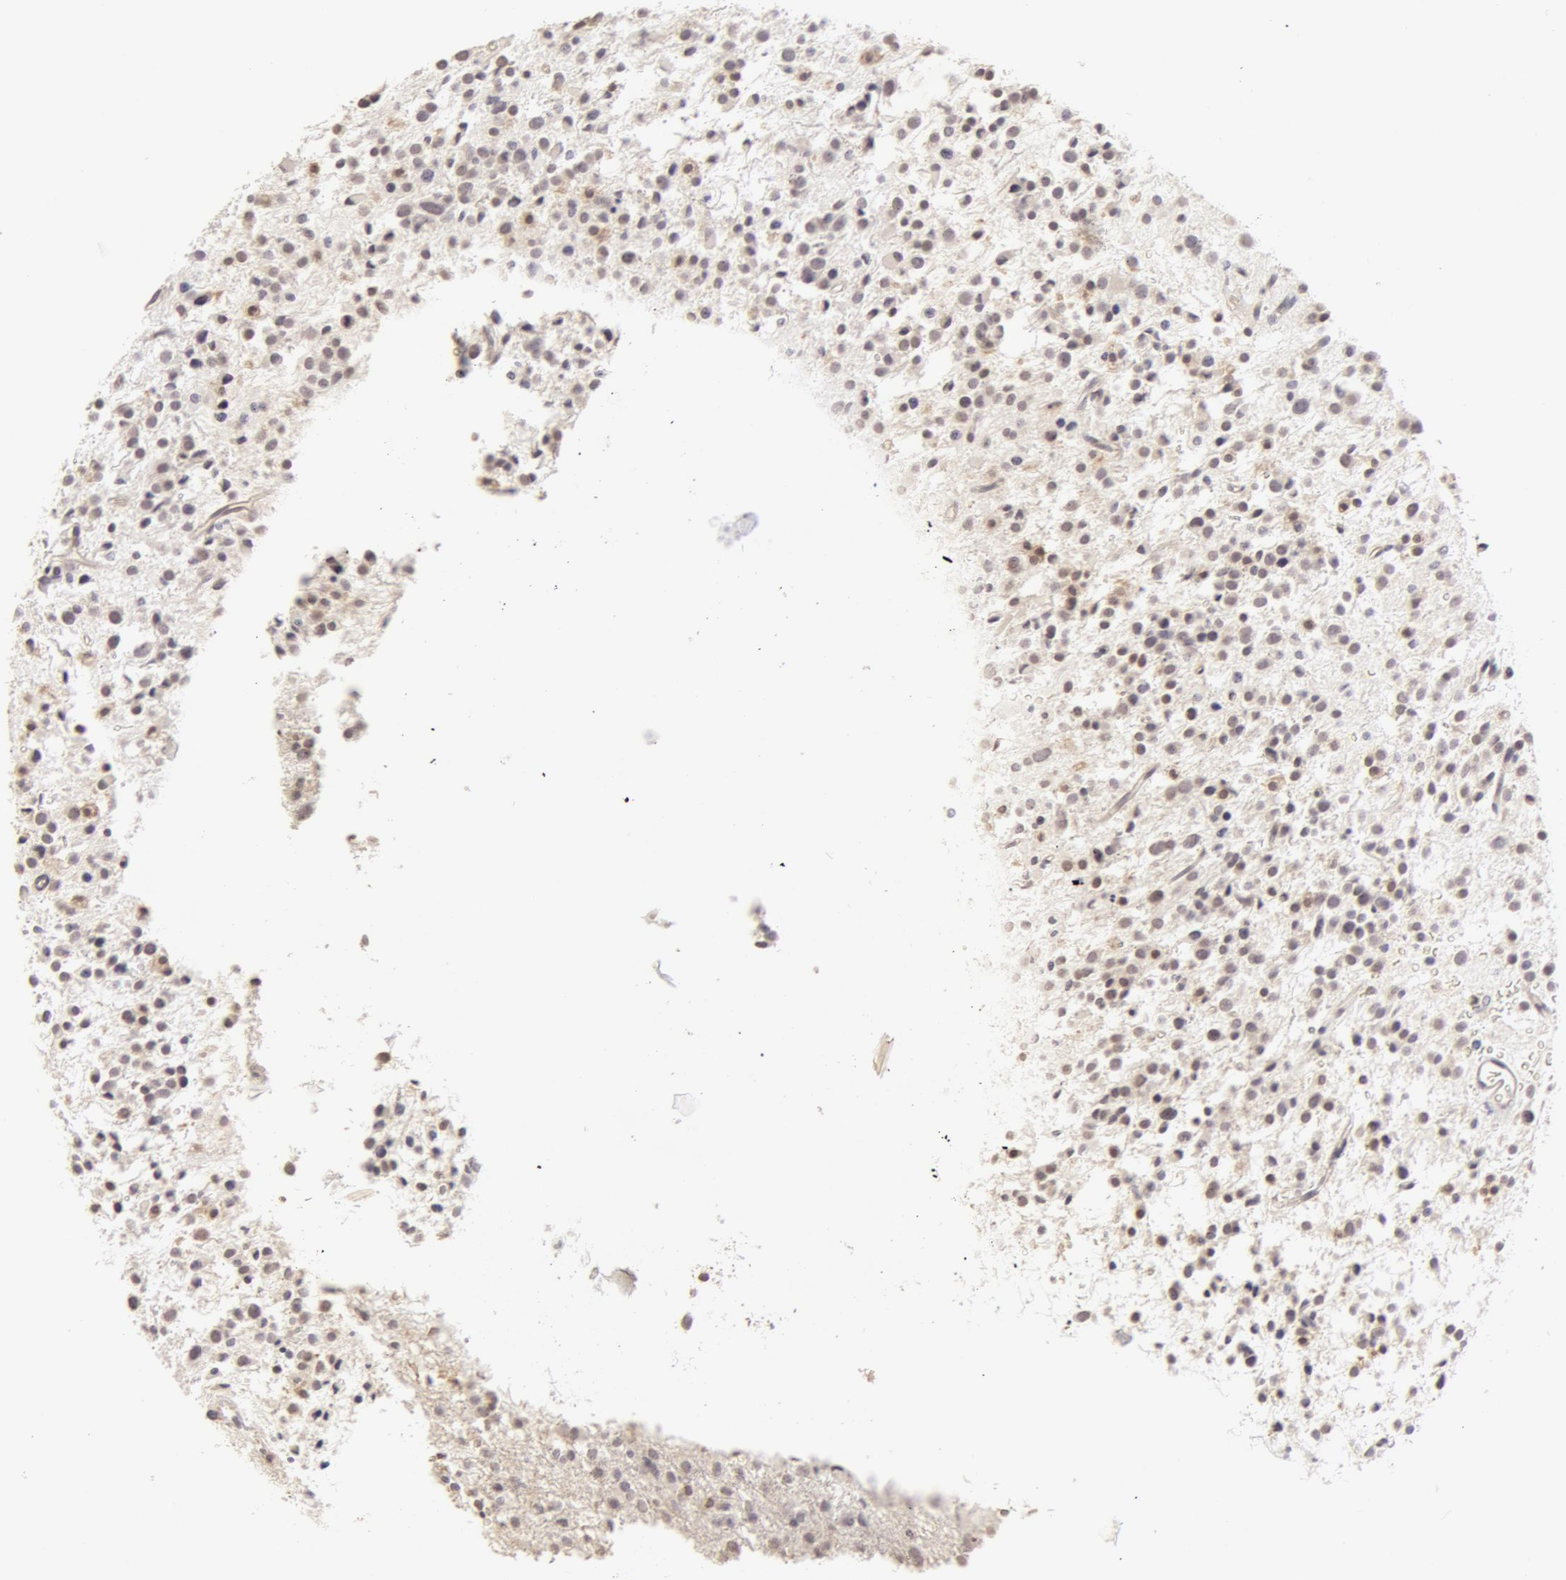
{"staining": {"intensity": "weak", "quantity": "<25%", "location": "cytoplasmic/membranous,nuclear"}, "tissue": "glioma", "cell_type": "Tumor cells", "image_type": "cancer", "snomed": [{"axis": "morphology", "description": "Glioma, malignant, Low grade"}, {"axis": "topography", "description": "Brain"}], "caption": "IHC of glioma exhibits no staining in tumor cells.", "gene": "ADAM10", "patient": {"sex": "female", "age": 36}}